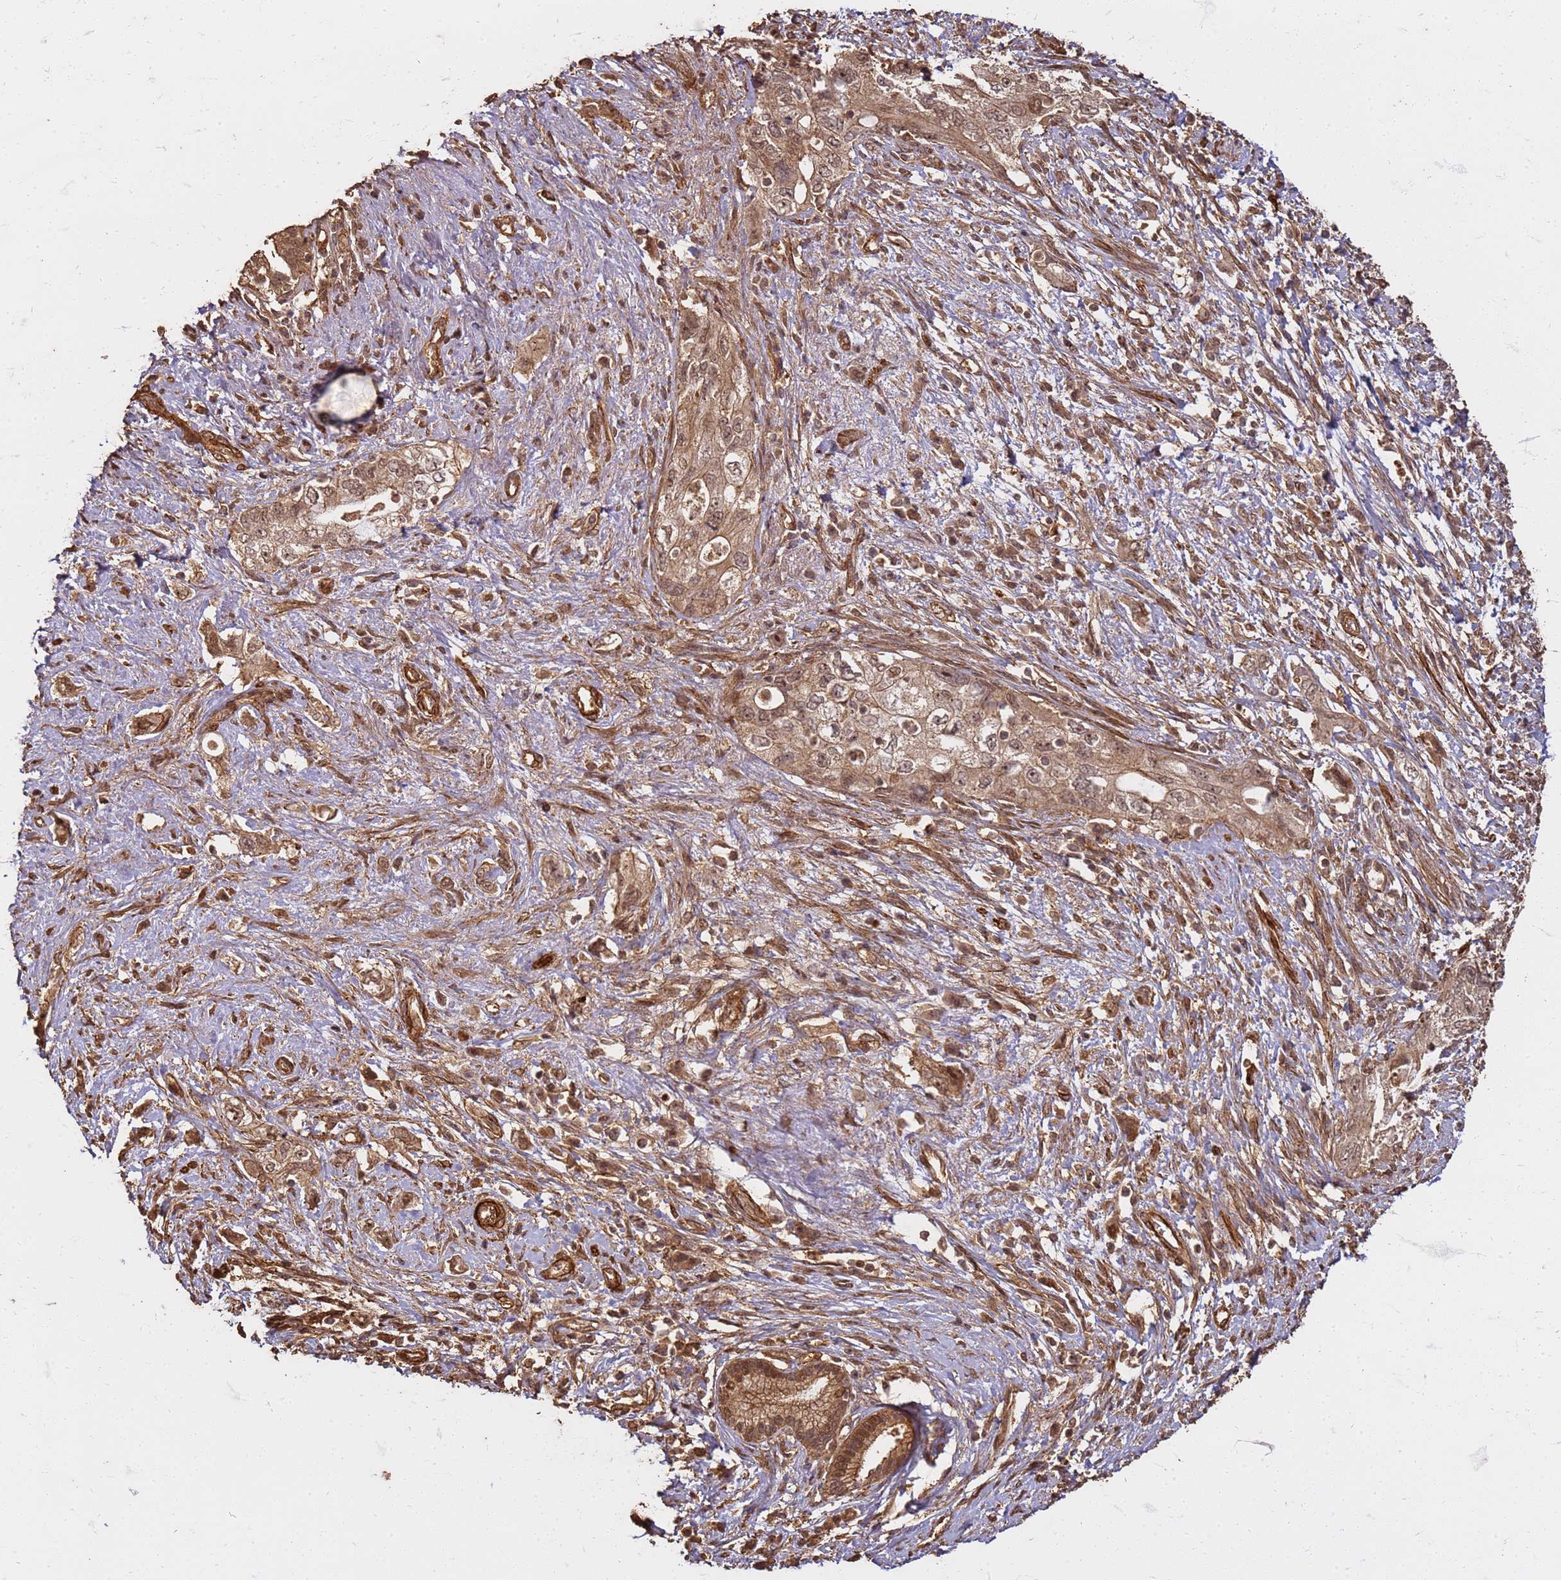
{"staining": {"intensity": "moderate", "quantity": ">75%", "location": "cytoplasmic/membranous,nuclear"}, "tissue": "pancreatic cancer", "cell_type": "Tumor cells", "image_type": "cancer", "snomed": [{"axis": "morphology", "description": "Adenocarcinoma, NOS"}, {"axis": "topography", "description": "Pancreas"}], "caption": "Pancreatic adenocarcinoma stained with a protein marker displays moderate staining in tumor cells.", "gene": "KIF26A", "patient": {"sex": "female", "age": 73}}